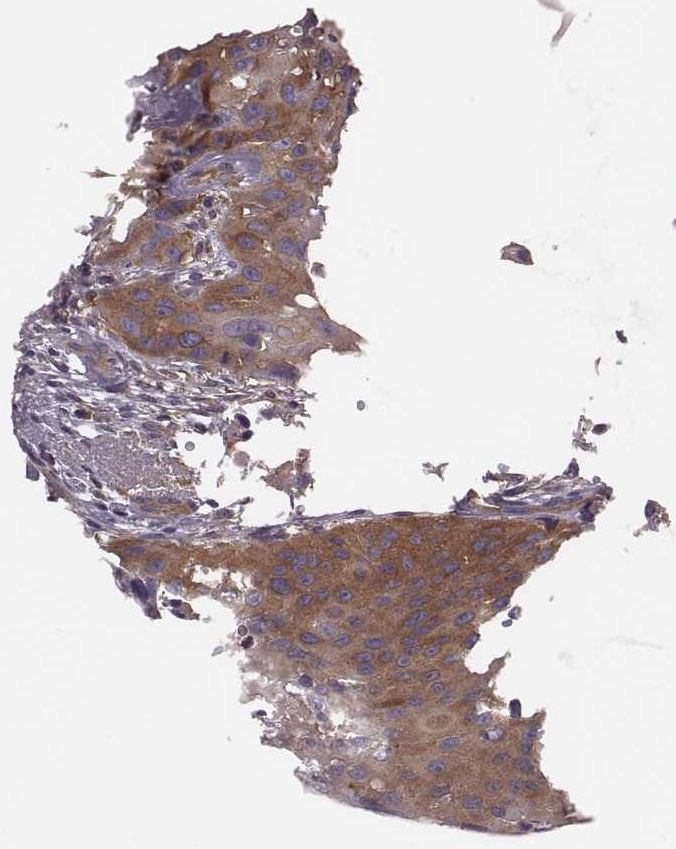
{"staining": {"intensity": "weak", "quantity": "25%-75%", "location": "cytoplasmic/membranous"}, "tissue": "urothelial cancer", "cell_type": "Tumor cells", "image_type": "cancer", "snomed": [{"axis": "morphology", "description": "Urothelial carcinoma, NOS"}, {"axis": "topography", "description": "Urinary bladder"}], "caption": "Immunohistochemistry histopathology image of neoplastic tissue: human transitional cell carcinoma stained using IHC exhibits low levels of weak protein expression localized specifically in the cytoplasmic/membranous of tumor cells, appearing as a cytoplasmic/membranous brown color.", "gene": "CAD", "patient": {"sex": "male", "age": 55}}